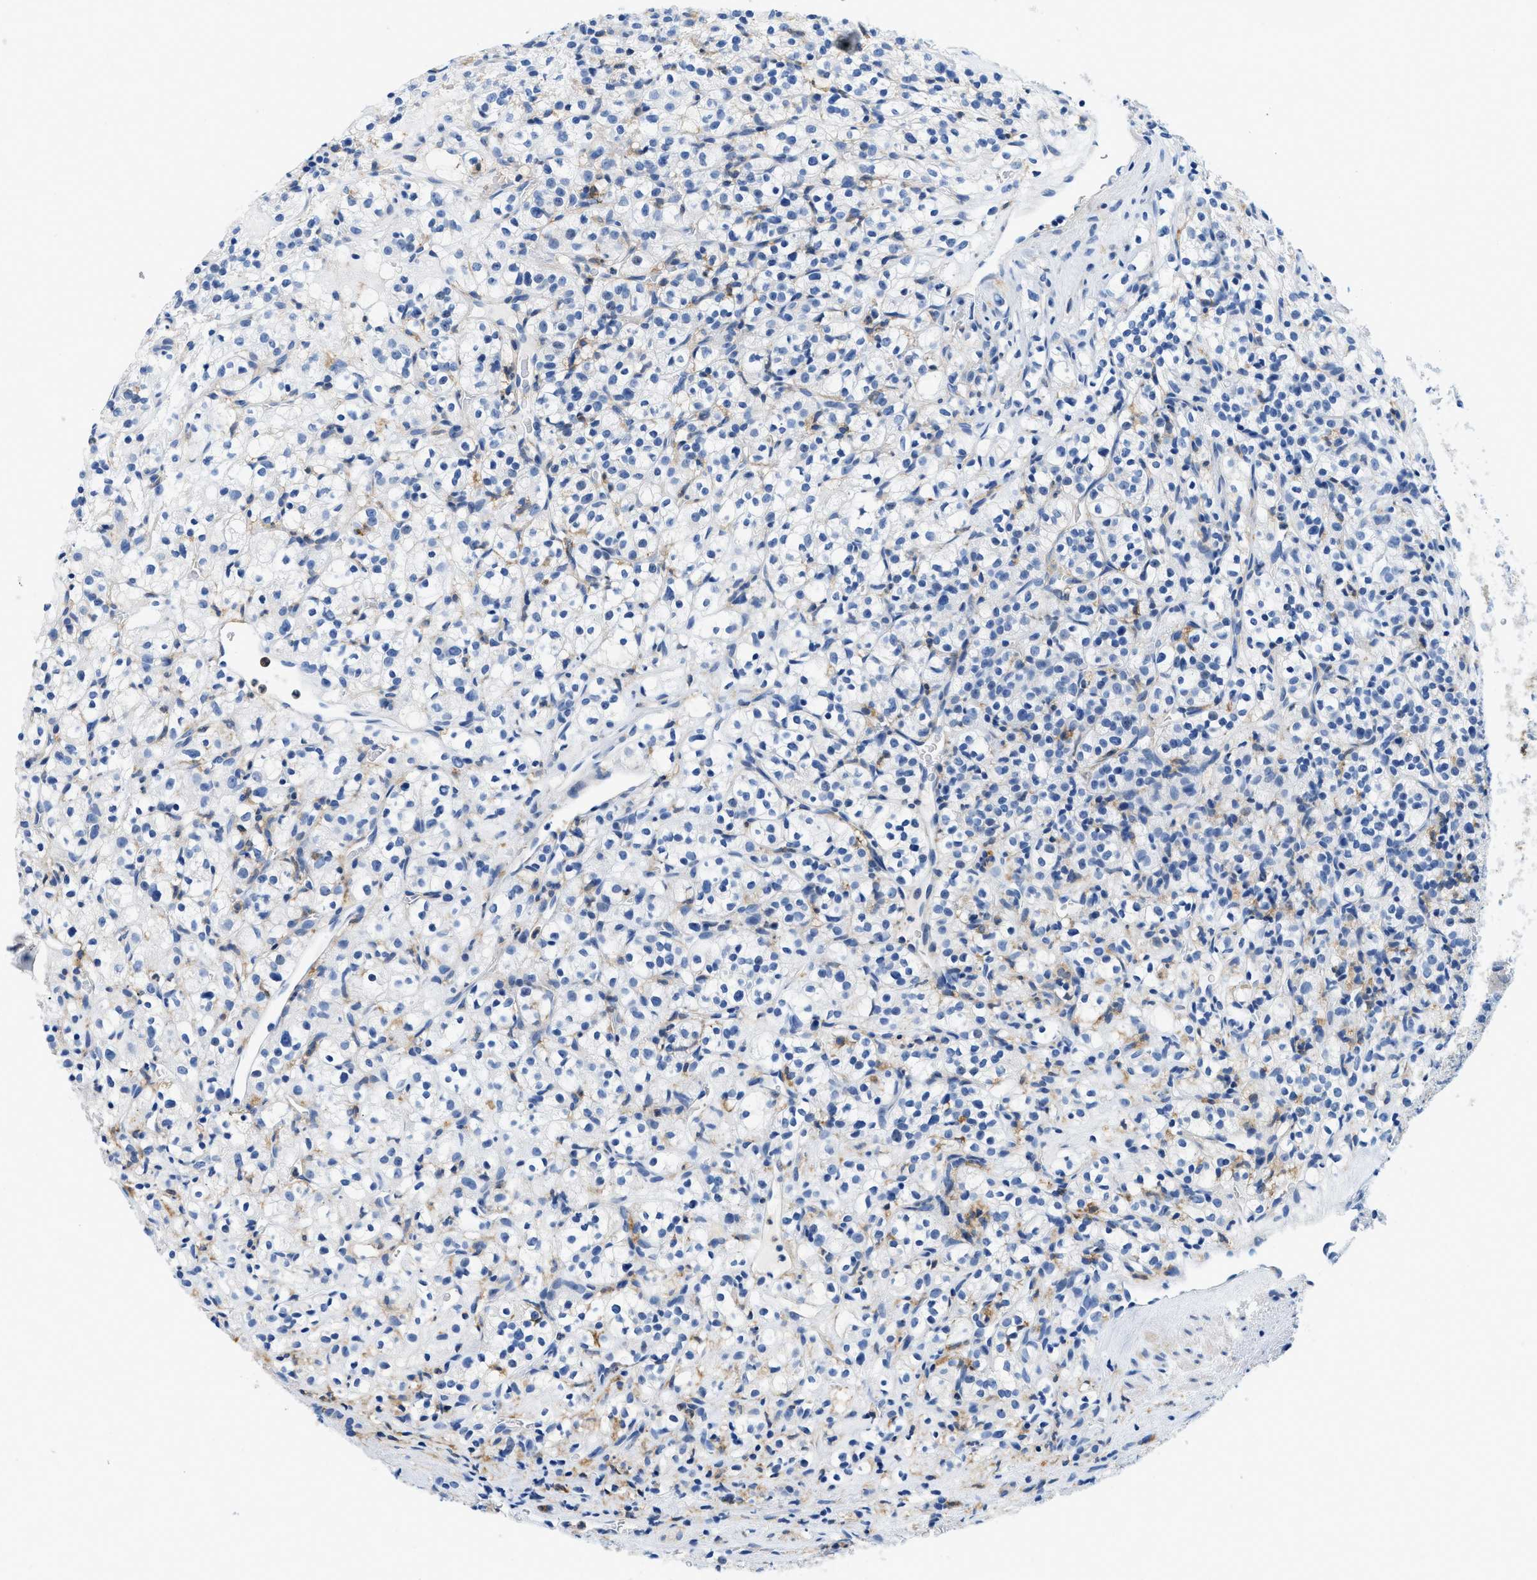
{"staining": {"intensity": "negative", "quantity": "none", "location": "none"}, "tissue": "renal cancer", "cell_type": "Tumor cells", "image_type": "cancer", "snomed": [{"axis": "morphology", "description": "Normal tissue, NOS"}, {"axis": "morphology", "description": "Adenocarcinoma, NOS"}, {"axis": "topography", "description": "Kidney"}], "caption": "A photomicrograph of human renal cancer is negative for staining in tumor cells. (Brightfield microscopy of DAB (3,3'-diaminobenzidine) immunohistochemistry at high magnification).", "gene": "GSN", "patient": {"sex": "female", "age": 72}}